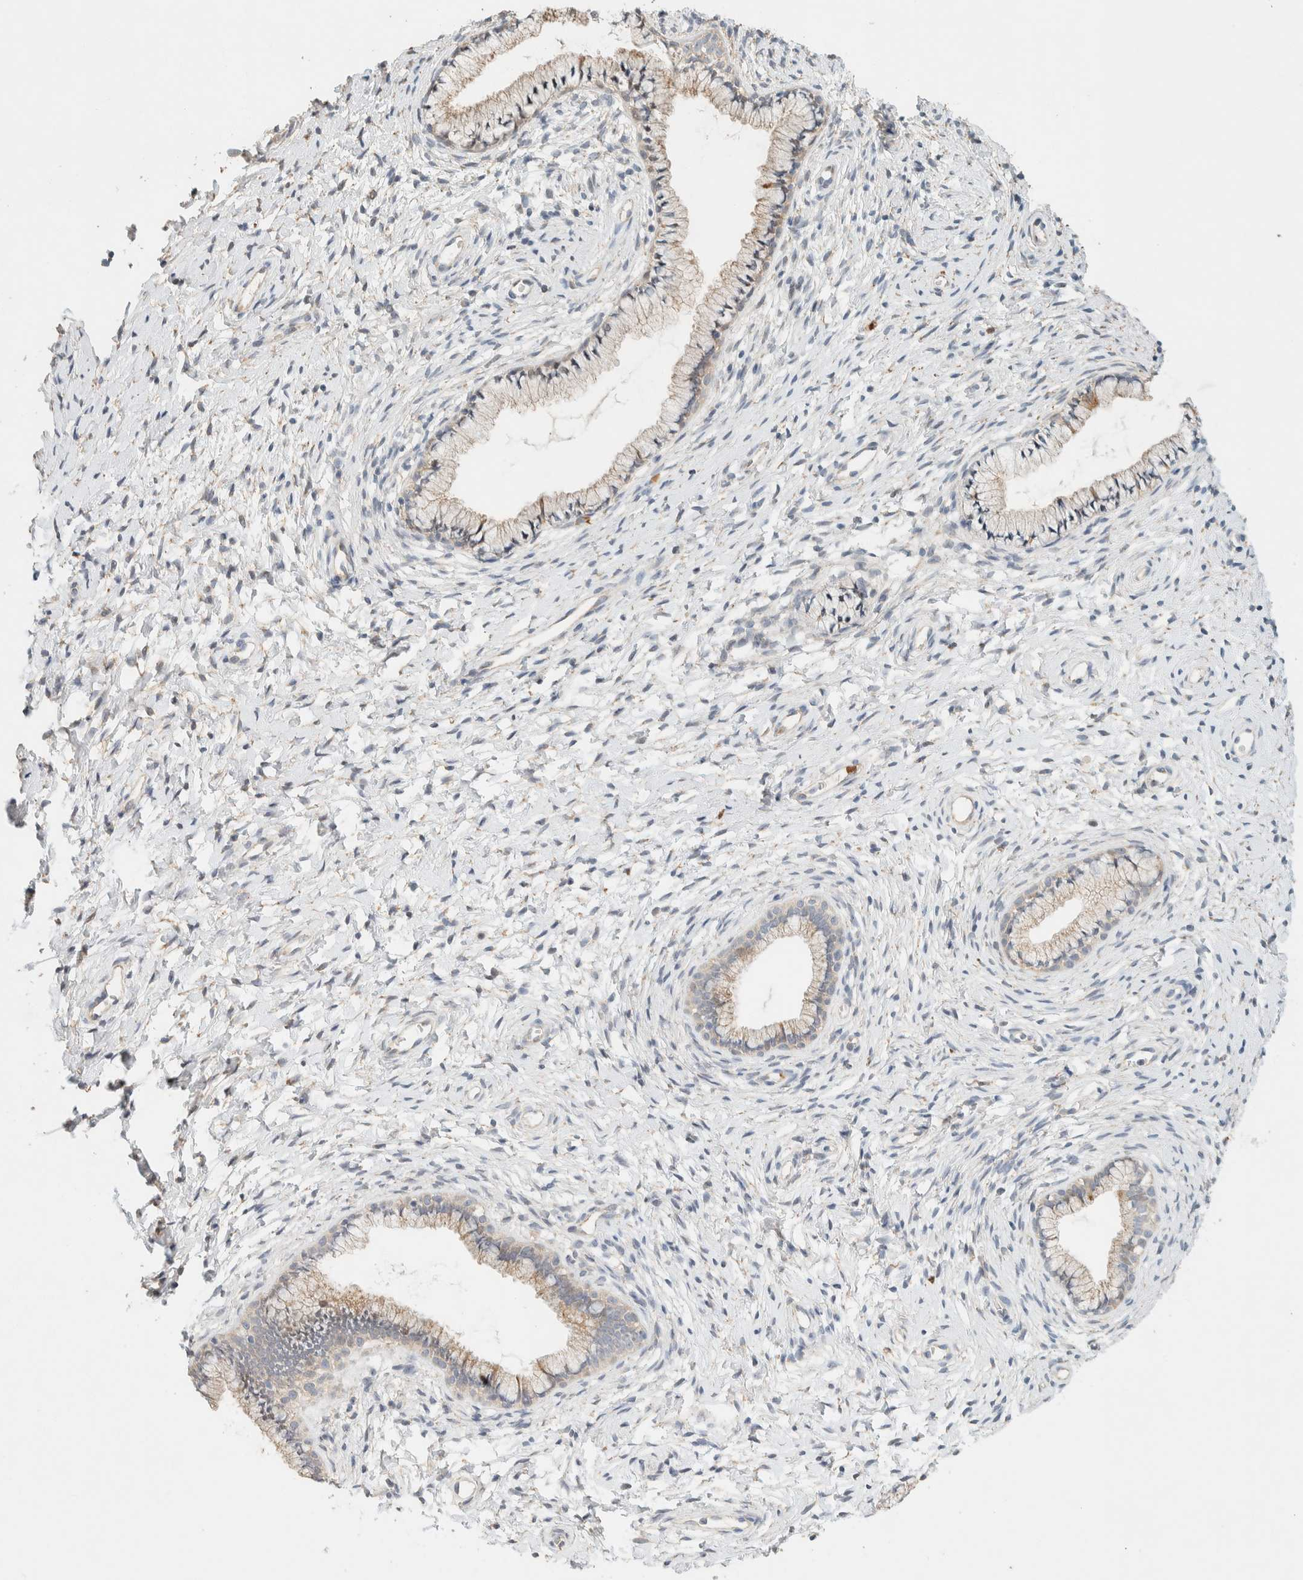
{"staining": {"intensity": "weak", "quantity": "25%-75%", "location": "cytoplasmic/membranous"}, "tissue": "cervix", "cell_type": "Glandular cells", "image_type": "normal", "snomed": [{"axis": "morphology", "description": "Normal tissue, NOS"}, {"axis": "topography", "description": "Cervix"}], "caption": "Protein staining of normal cervix demonstrates weak cytoplasmic/membranous expression in approximately 25%-75% of glandular cells. Immunohistochemistry stains the protein in brown and the nuclei are stained blue.", "gene": "TTC3", "patient": {"sex": "female", "age": 72}}